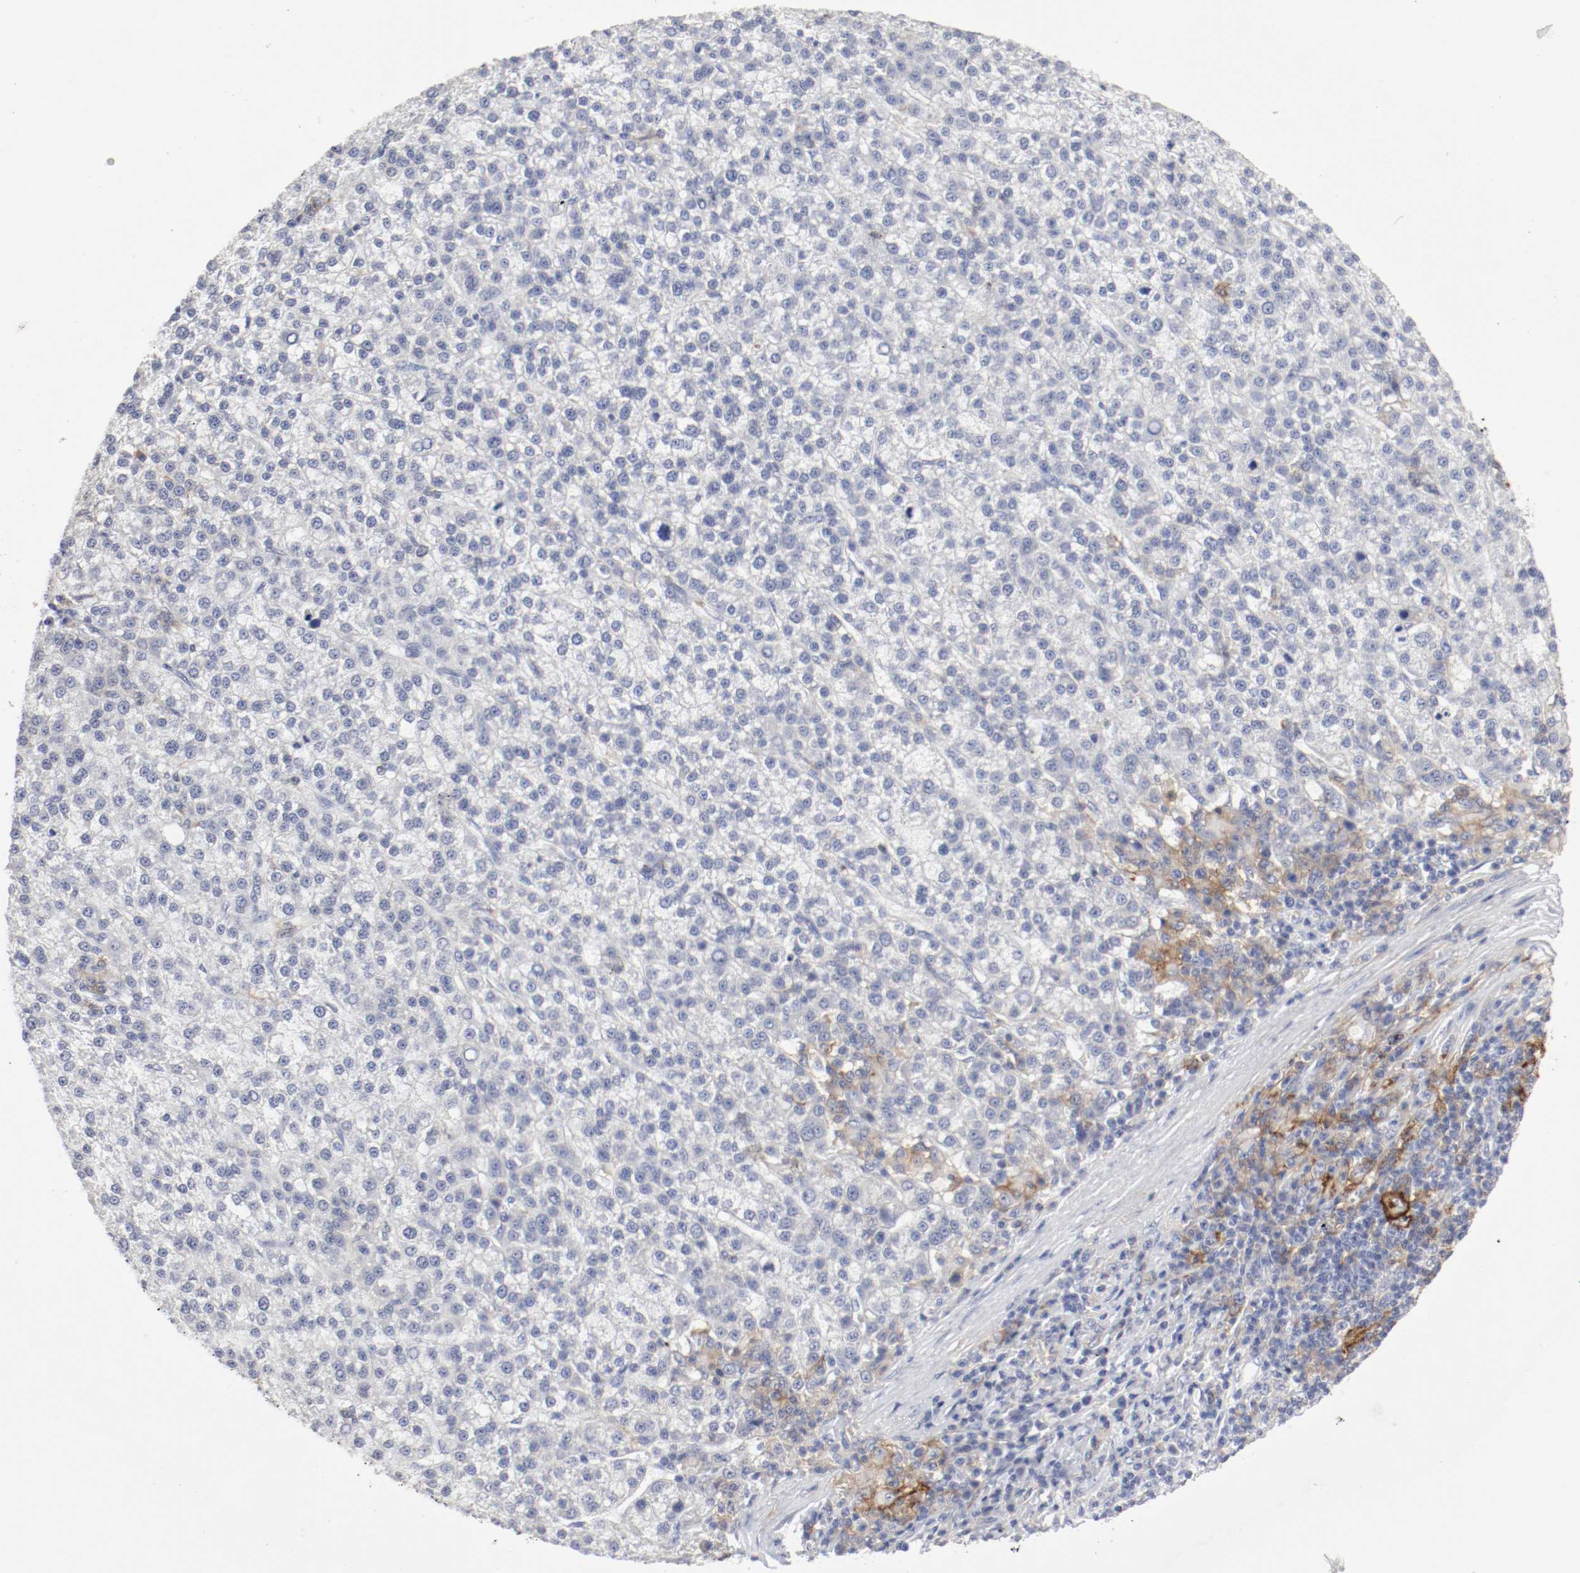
{"staining": {"intensity": "negative", "quantity": "none", "location": "none"}, "tissue": "liver cancer", "cell_type": "Tumor cells", "image_type": "cancer", "snomed": [{"axis": "morphology", "description": "Carcinoma, Hepatocellular, NOS"}, {"axis": "topography", "description": "Liver"}], "caption": "Immunohistochemistry image of neoplastic tissue: liver hepatocellular carcinoma stained with DAB reveals no significant protein staining in tumor cells.", "gene": "ITGAX", "patient": {"sex": "female", "age": 58}}